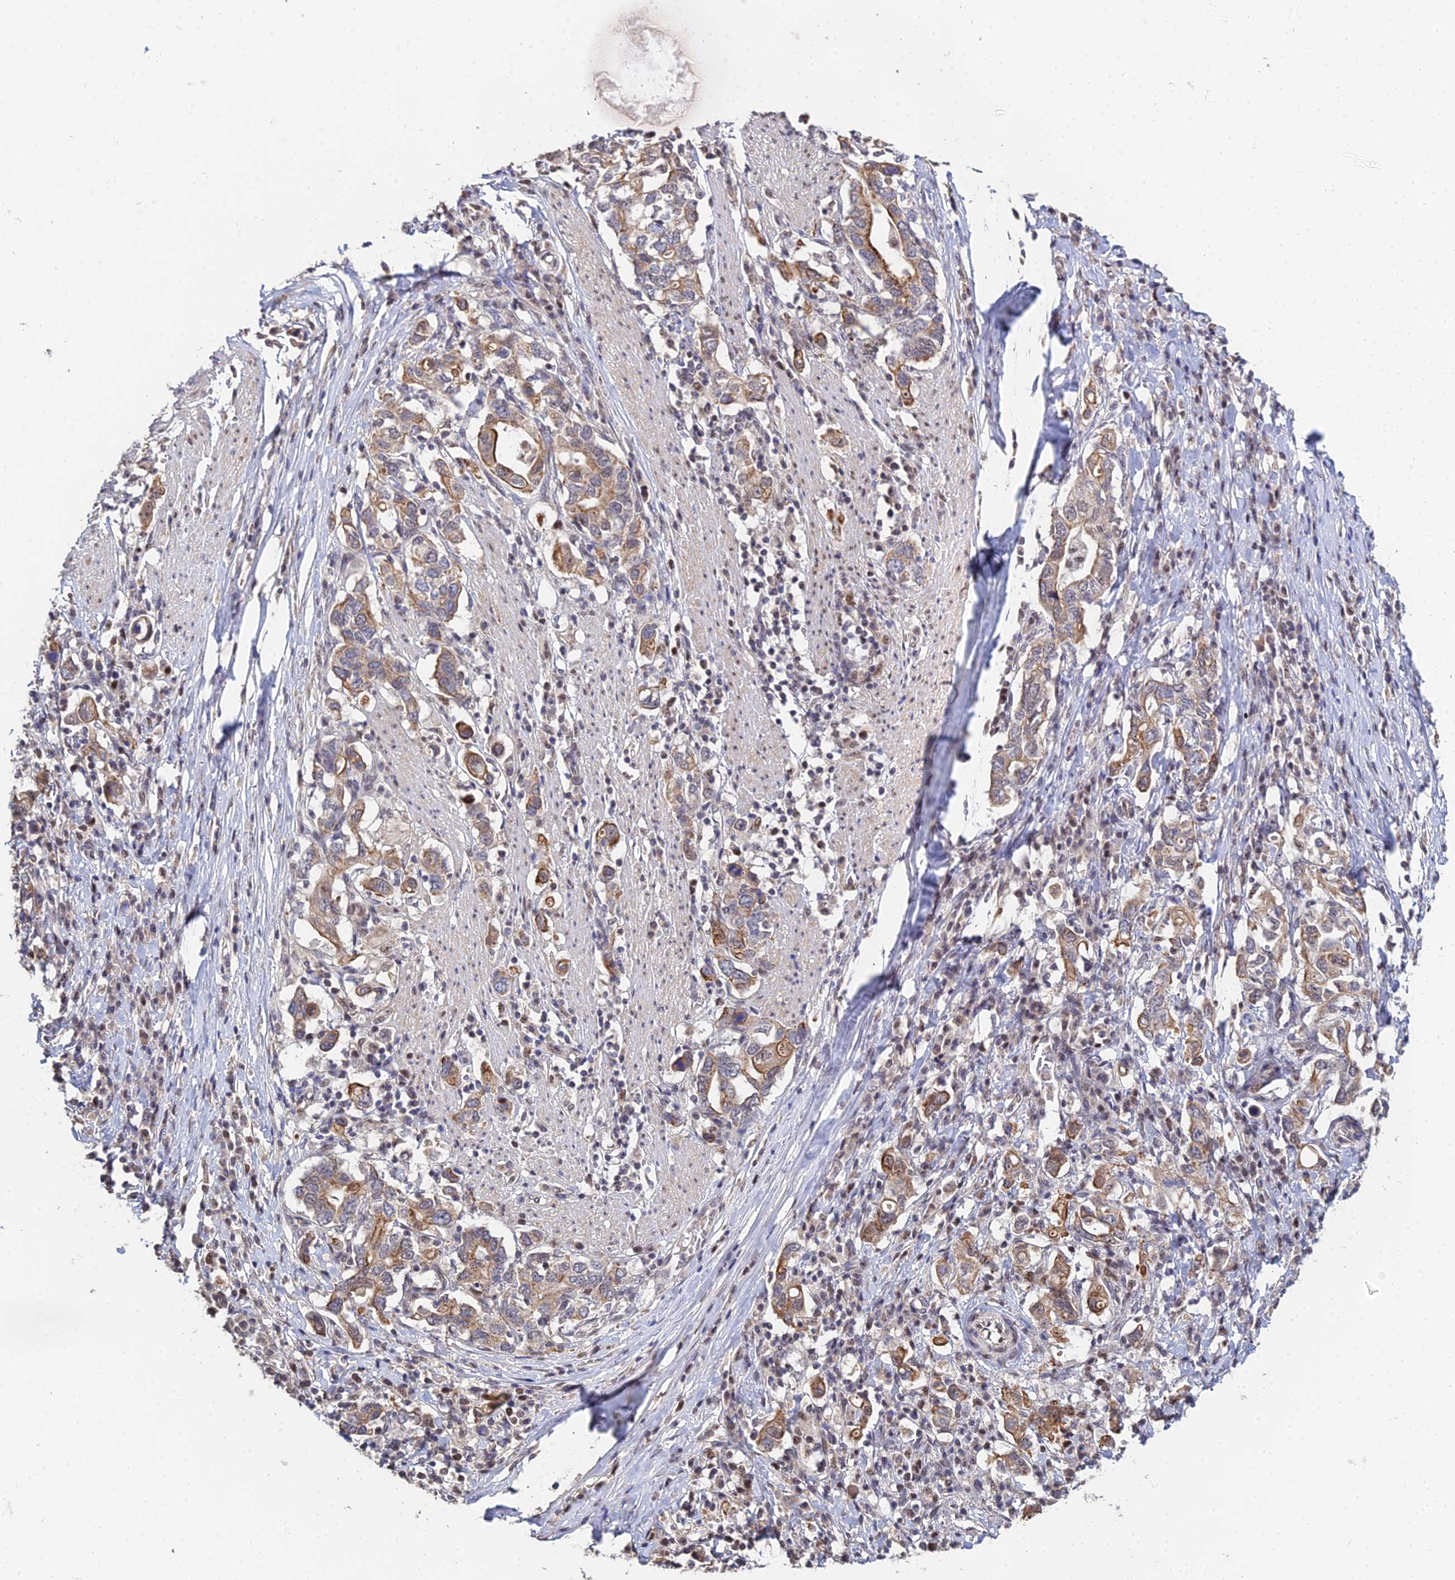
{"staining": {"intensity": "moderate", "quantity": ">75%", "location": "cytoplasmic/membranous"}, "tissue": "stomach cancer", "cell_type": "Tumor cells", "image_type": "cancer", "snomed": [{"axis": "morphology", "description": "Adenocarcinoma, NOS"}, {"axis": "topography", "description": "Stomach, upper"}, {"axis": "topography", "description": "Stomach"}], "caption": "Immunohistochemical staining of human stomach adenocarcinoma shows medium levels of moderate cytoplasmic/membranous protein expression in about >75% of tumor cells.", "gene": "ERCC5", "patient": {"sex": "male", "age": 62}}